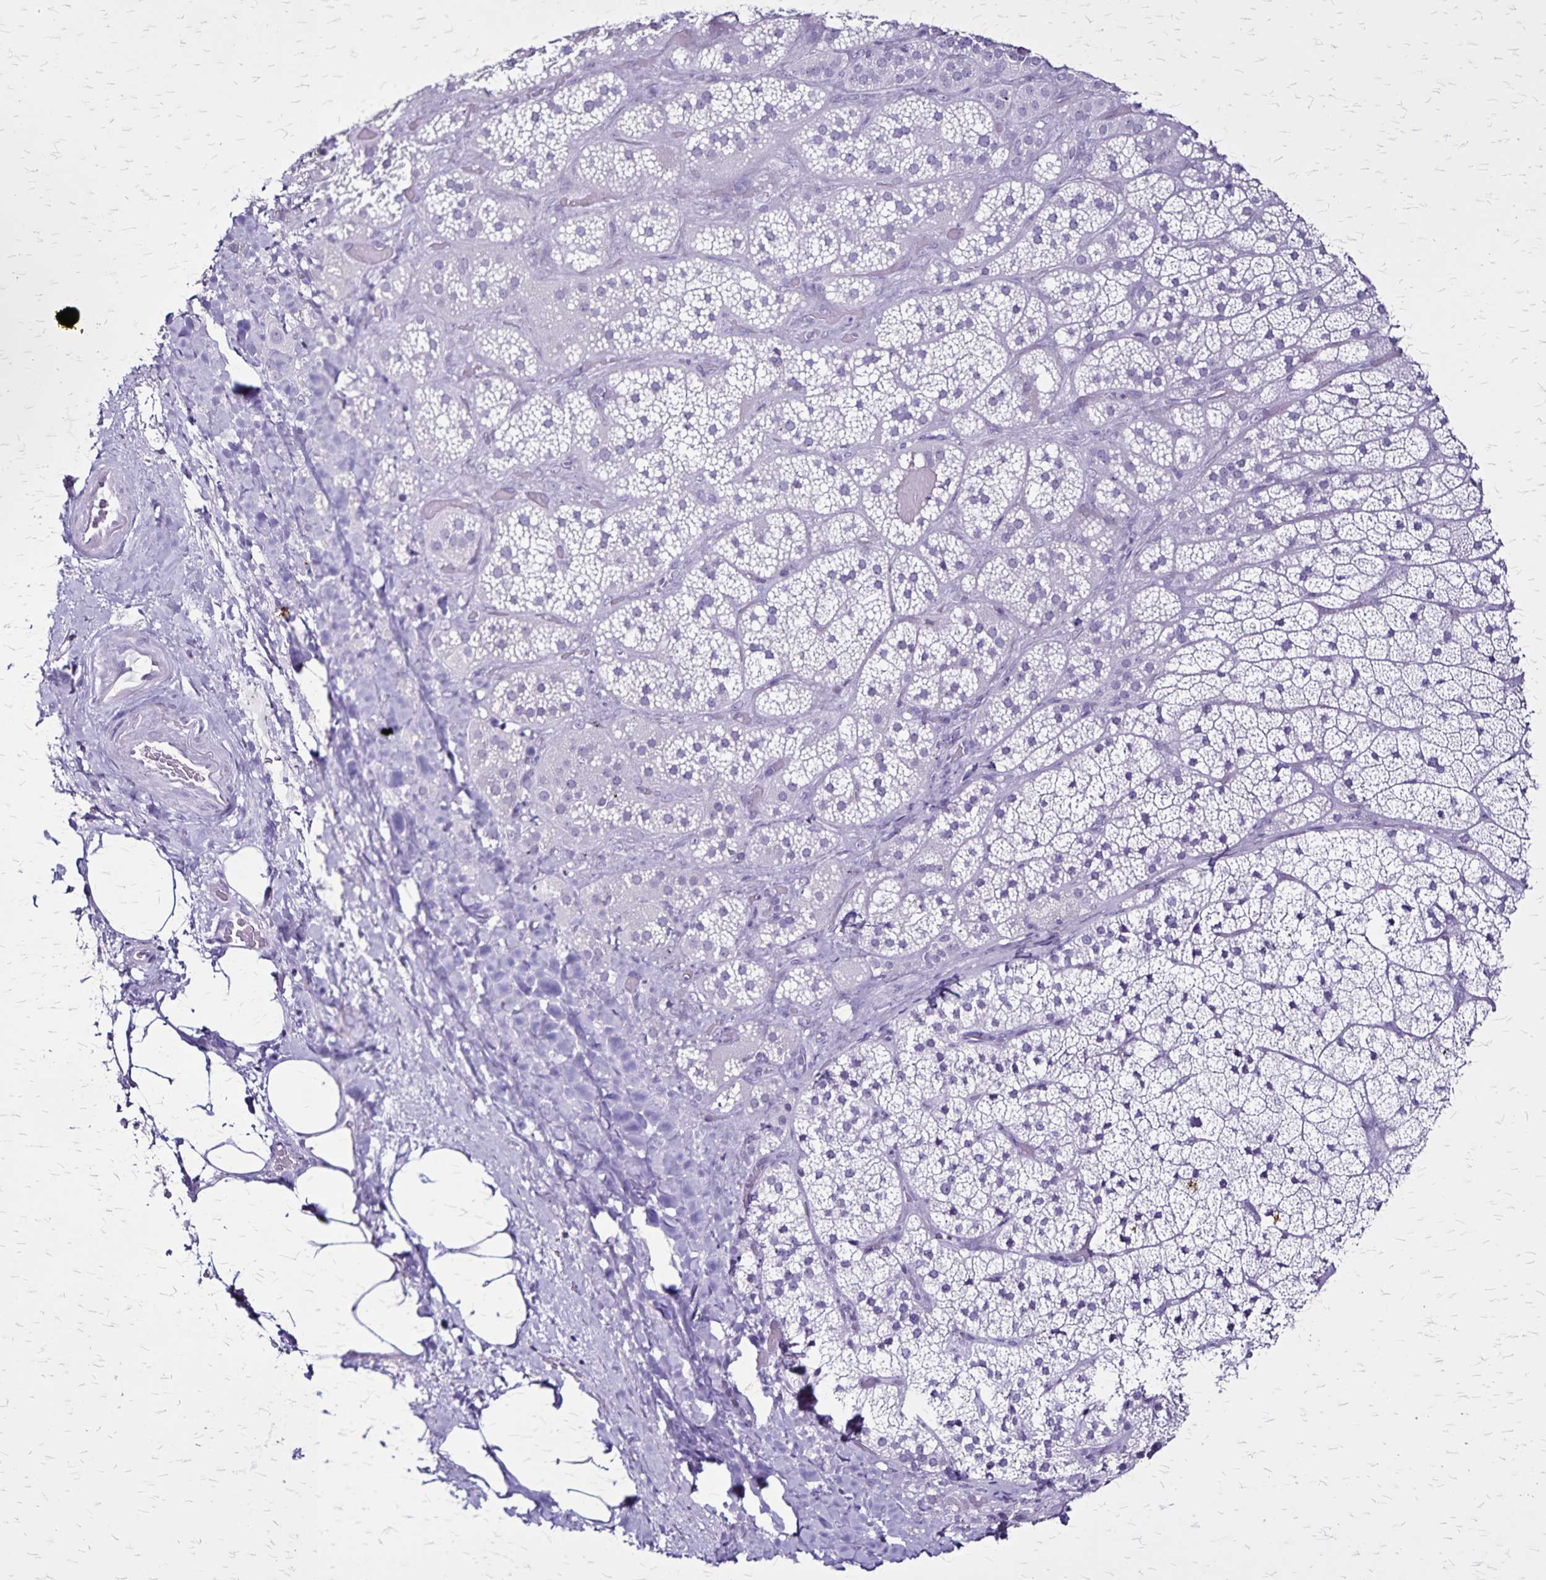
{"staining": {"intensity": "negative", "quantity": "none", "location": "none"}, "tissue": "adrenal gland", "cell_type": "Glandular cells", "image_type": "normal", "snomed": [{"axis": "morphology", "description": "Normal tissue, NOS"}, {"axis": "topography", "description": "Adrenal gland"}], "caption": "The image shows no significant staining in glandular cells of adrenal gland. (Stains: DAB immunohistochemistry with hematoxylin counter stain, Microscopy: brightfield microscopy at high magnification).", "gene": "KRT2", "patient": {"sex": "male", "age": 57}}